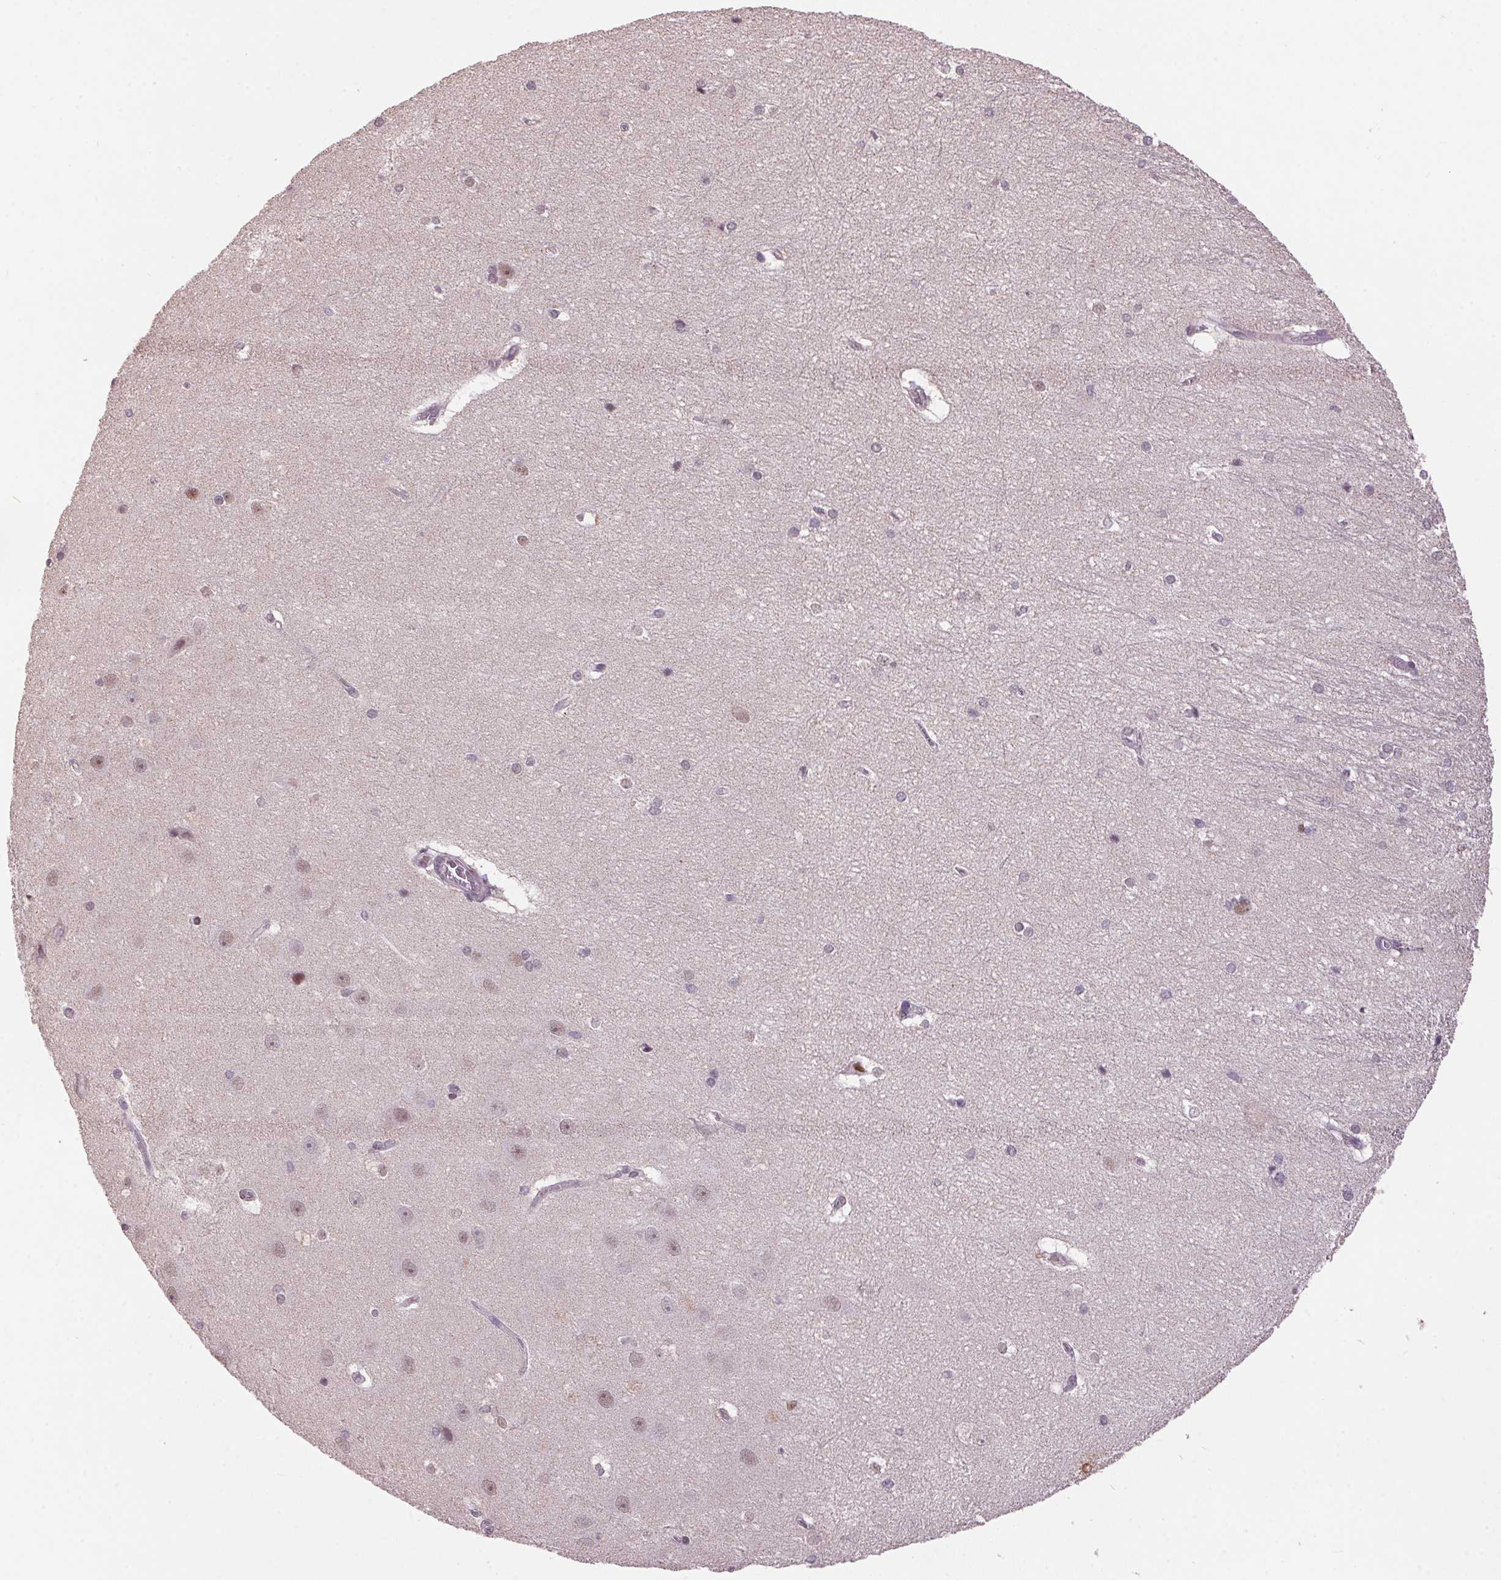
{"staining": {"intensity": "negative", "quantity": "none", "location": "none"}, "tissue": "hippocampus", "cell_type": "Glial cells", "image_type": "normal", "snomed": [{"axis": "morphology", "description": "Normal tissue, NOS"}, {"axis": "topography", "description": "Cerebral cortex"}, {"axis": "topography", "description": "Hippocampus"}], "caption": "Human hippocampus stained for a protein using immunohistochemistry shows no positivity in glial cells.", "gene": "ZBTB4", "patient": {"sex": "female", "age": 19}}